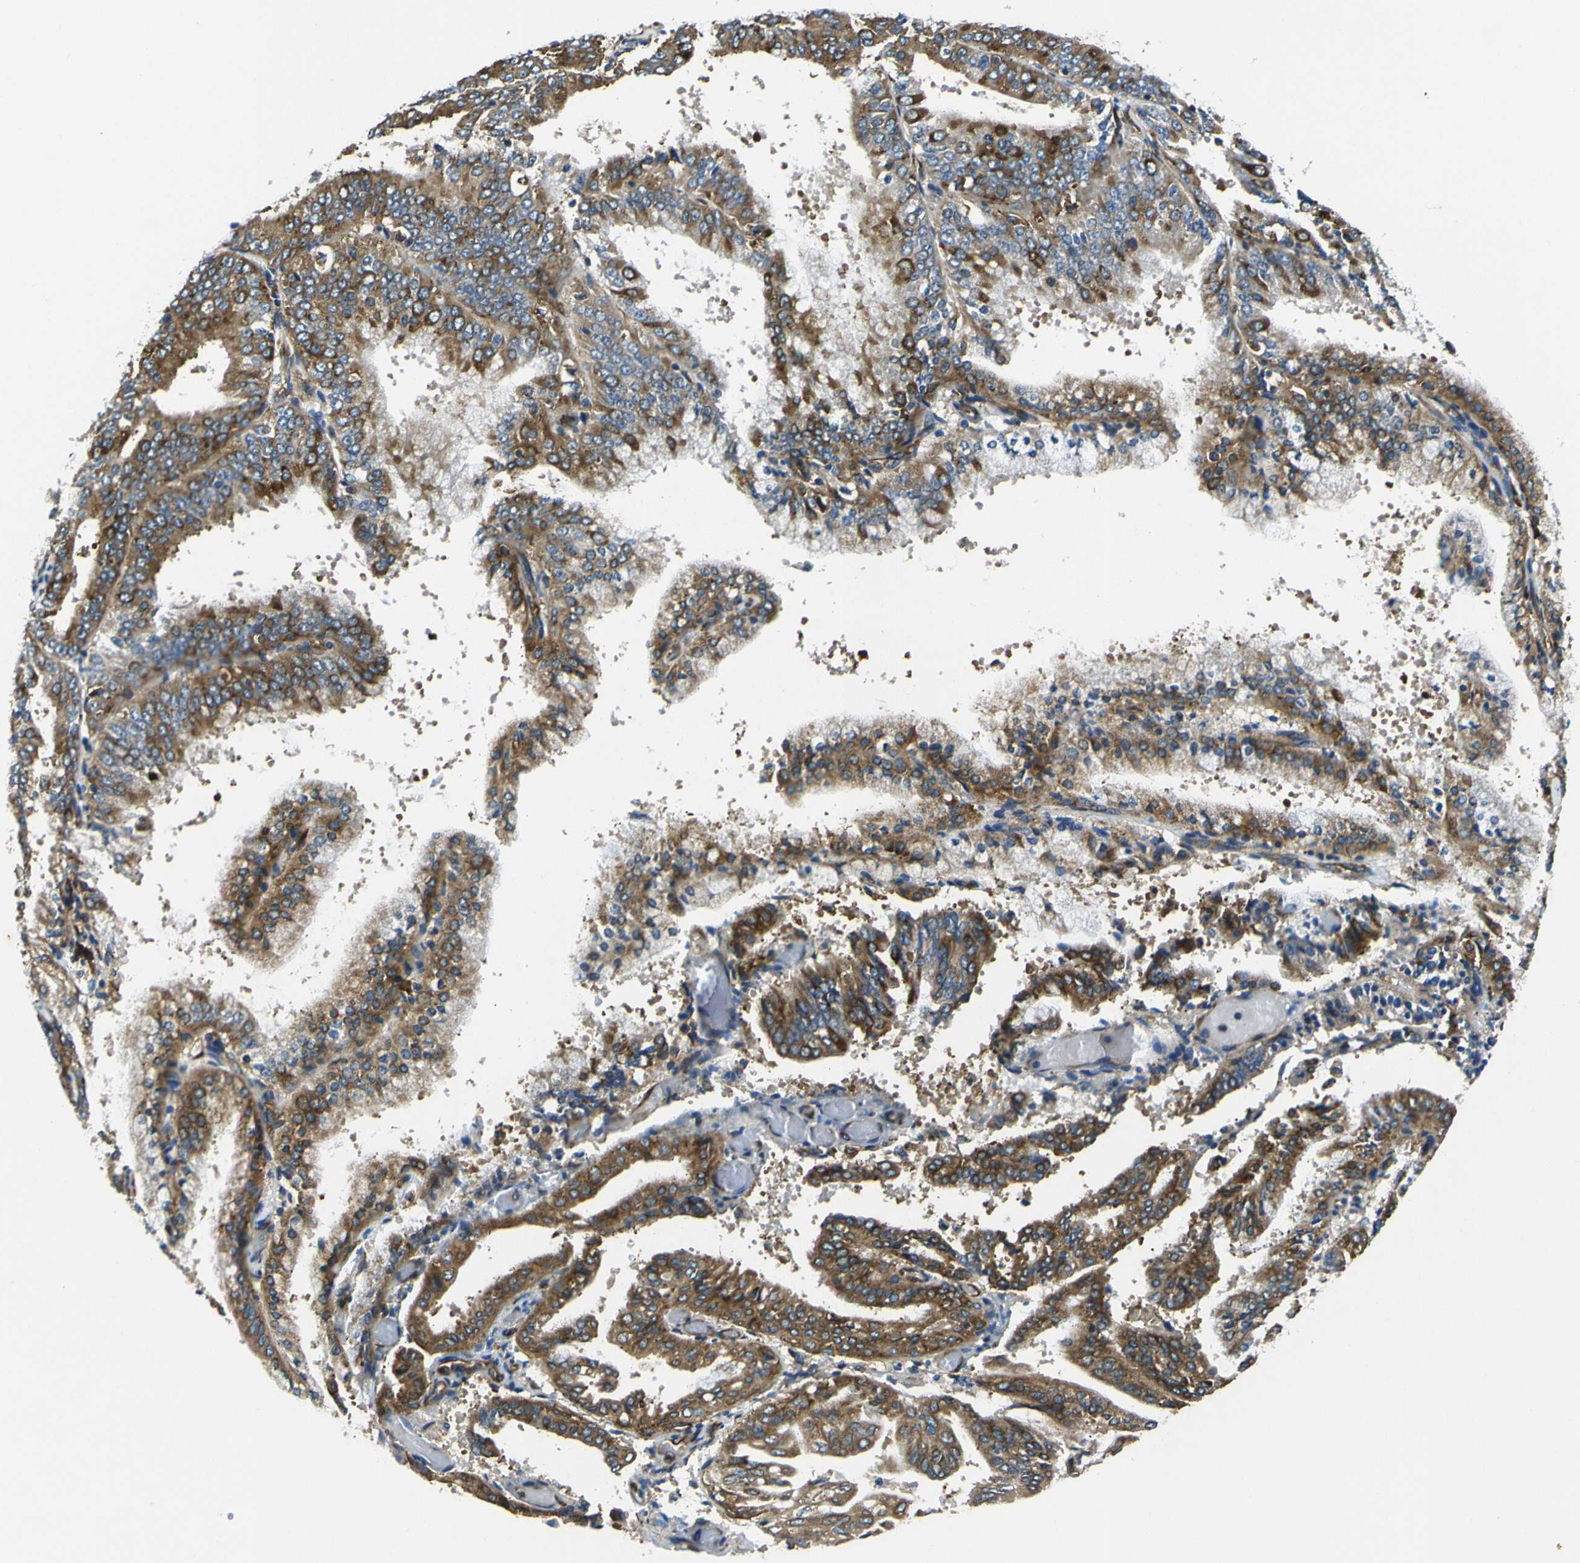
{"staining": {"intensity": "moderate", "quantity": ">75%", "location": "cytoplasmic/membranous"}, "tissue": "endometrial cancer", "cell_type": "Tumor cells", "image_type": "cancer", "snomed": [{"axis": "morphology", "description": "Adenocarcinoma, NOS"}, {"axis": "topography", "description": "Endometrium"}], "caption": "A micrograph of human endometrial adenocarcinoma stained for a protein exhibits moderate cytoplasmic/membranous brown staining in tumor cells.", "gene": "RPSA", "patient": {"sex": "female", "age": 63}}